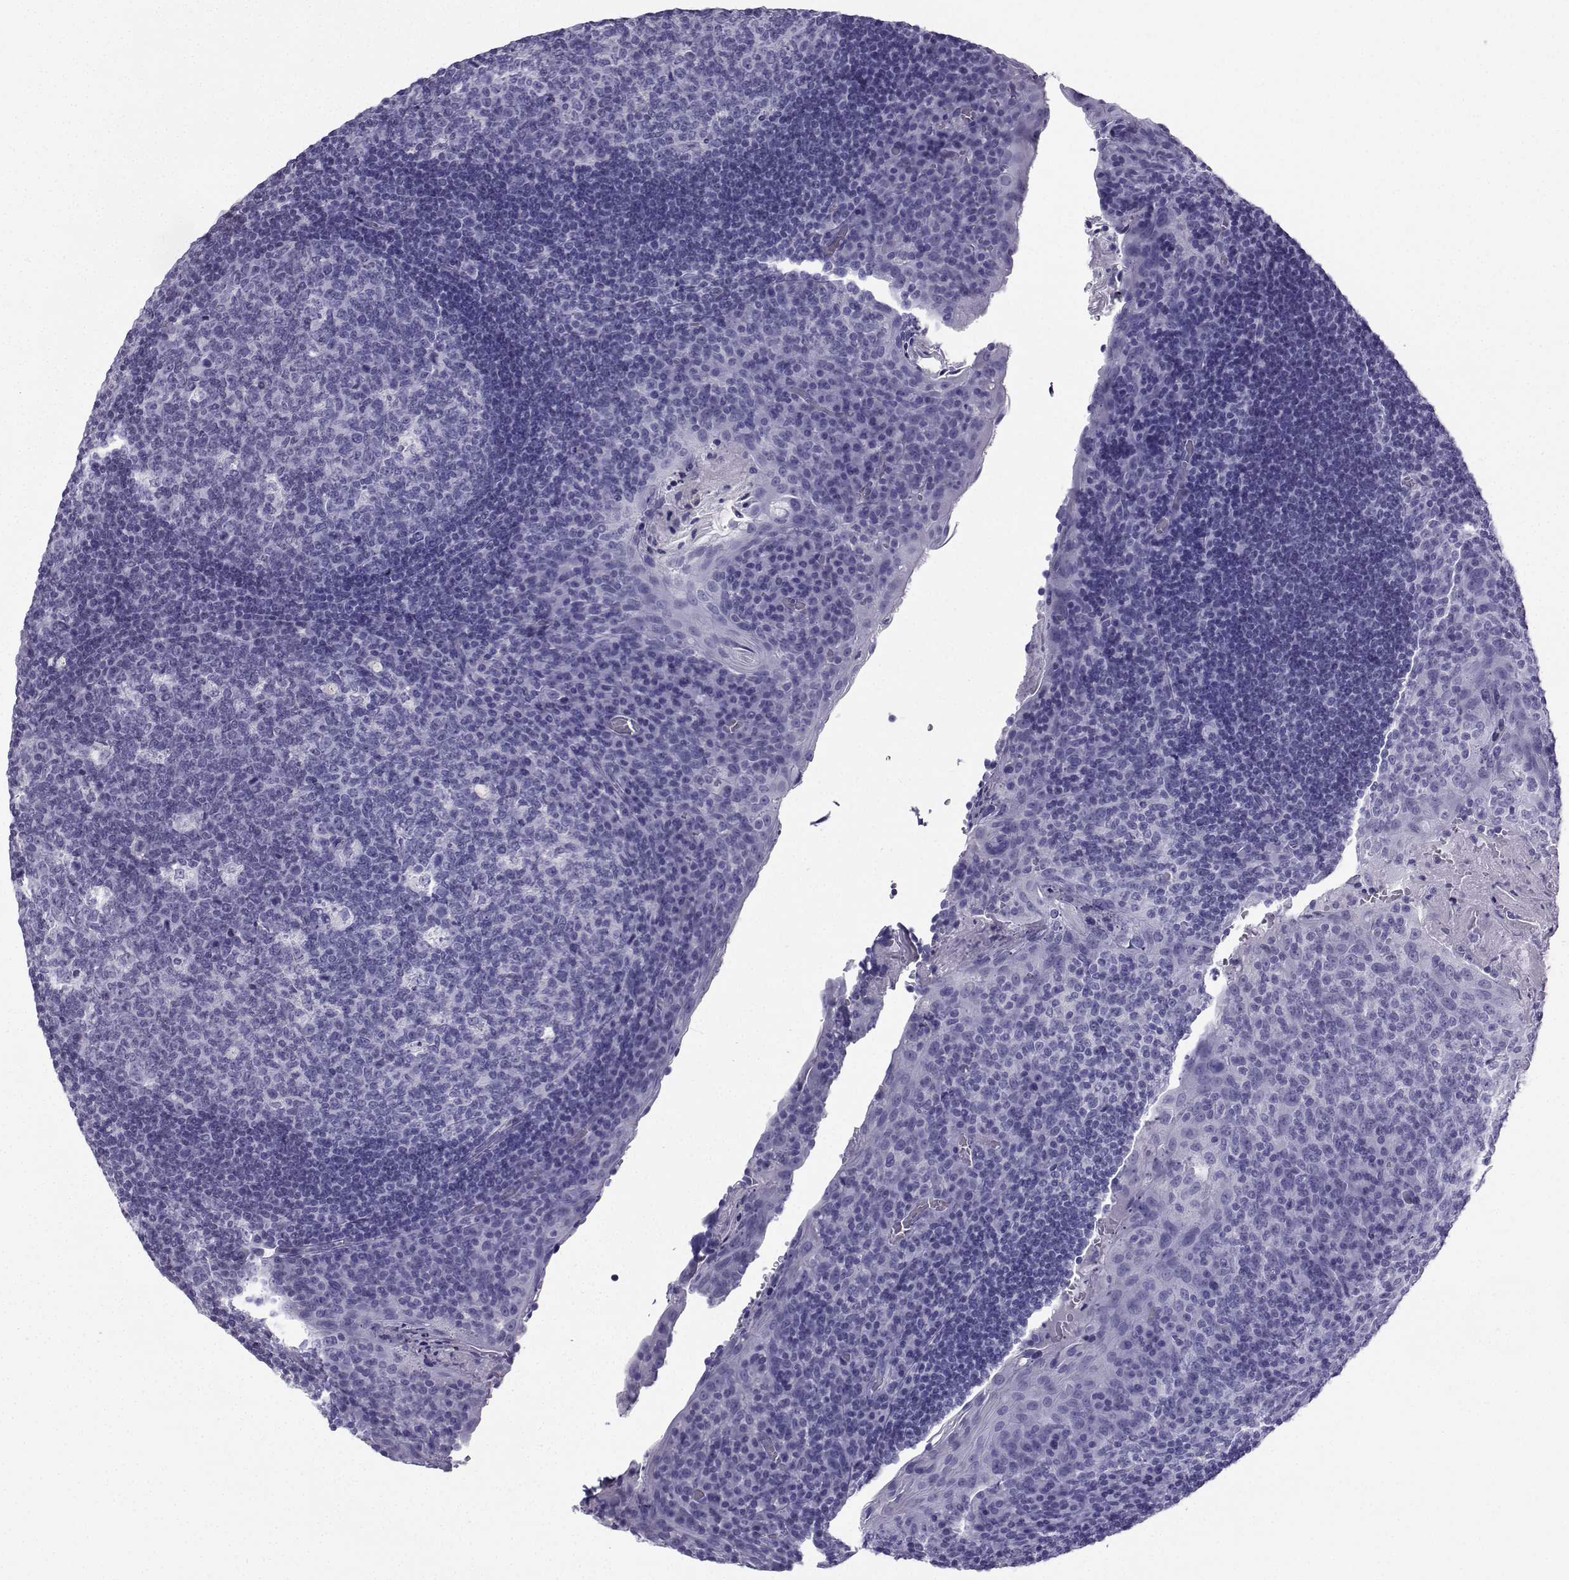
{"staining": {"intensity": "negative", "quantity": "none", "location": "none"}, "tissue": "tonsil", "cell_type": "Germinal center cells", "image_type": "normal", "snomed": [{"axis": "morphology", "description": "Normal tissue, NOS"}, {"axis": "topography", "description": "Tonsil"}], "caption": "Immunohistochemistry (IHC) photomicrograph of normal tonsil: human tonsil stained with DAB (3,3'-diaminobenzidine) demonstrates no significant protein staining in germinal center cells. (Brightfield microscopy of DAB immunohistochemistry at high magnification).", "gene": "SLC18A2", "patient": {"sex": "male", "age": 17}}